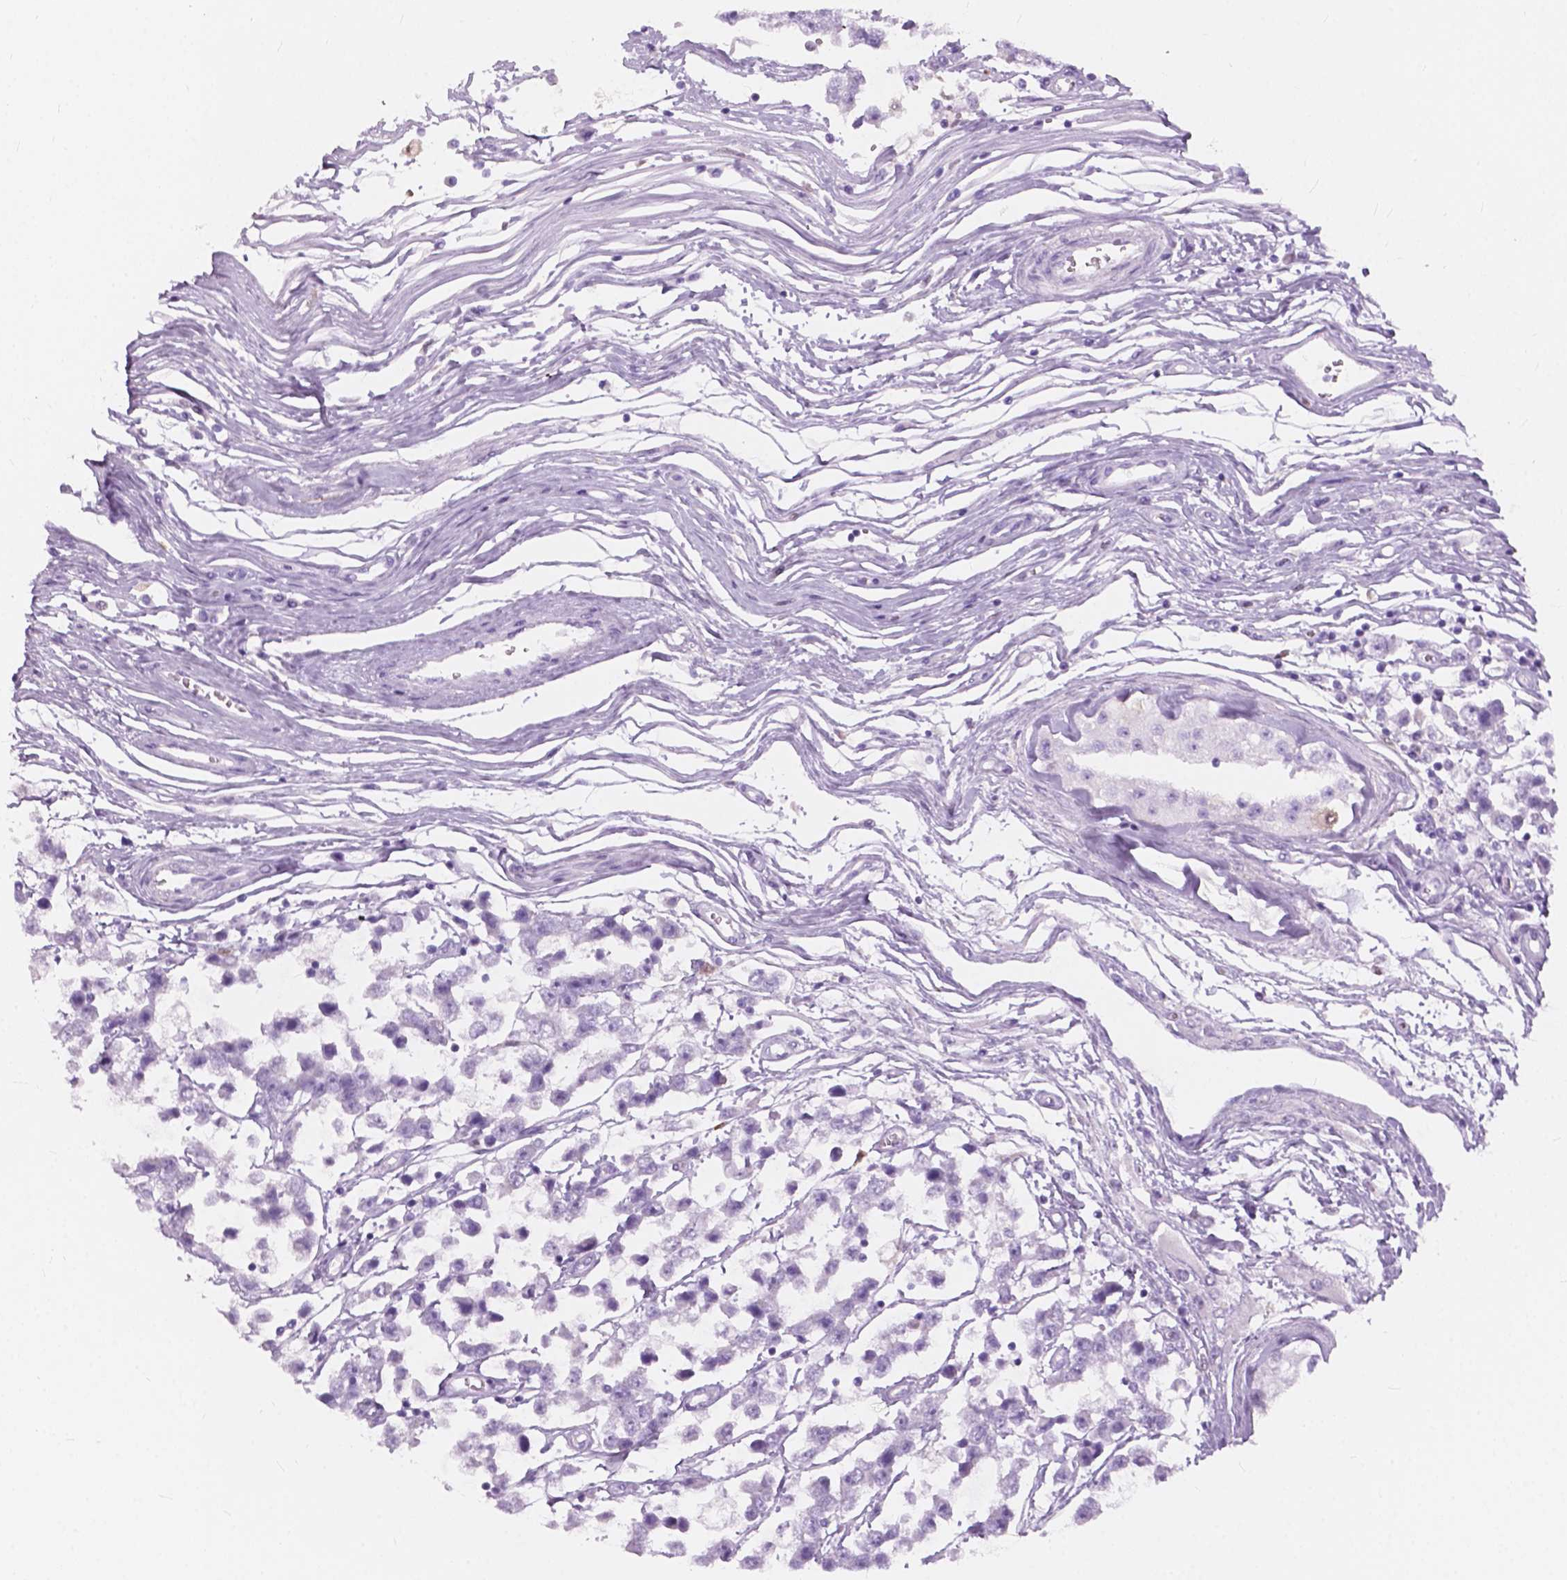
{"staining": {"intensity": "negative", "quantity": "none", "location": "none"}, "tissue": "testis cancer", "cell_type": "Tumor cells", "image_type": "cancer", "snomed": [{"axis": "morphology", "description": "Seminoma, NOS"}, {"axis": "topography", "description": "Testis"}], "caption": "IHC image of human testis cancer stained for a protein (brown), which exhibits no expression in tumor cells. (IHC, brightfield microscopy, high magnification).", "gene": "FXYD2", "patient": {"sex": "male", "age": 34}}